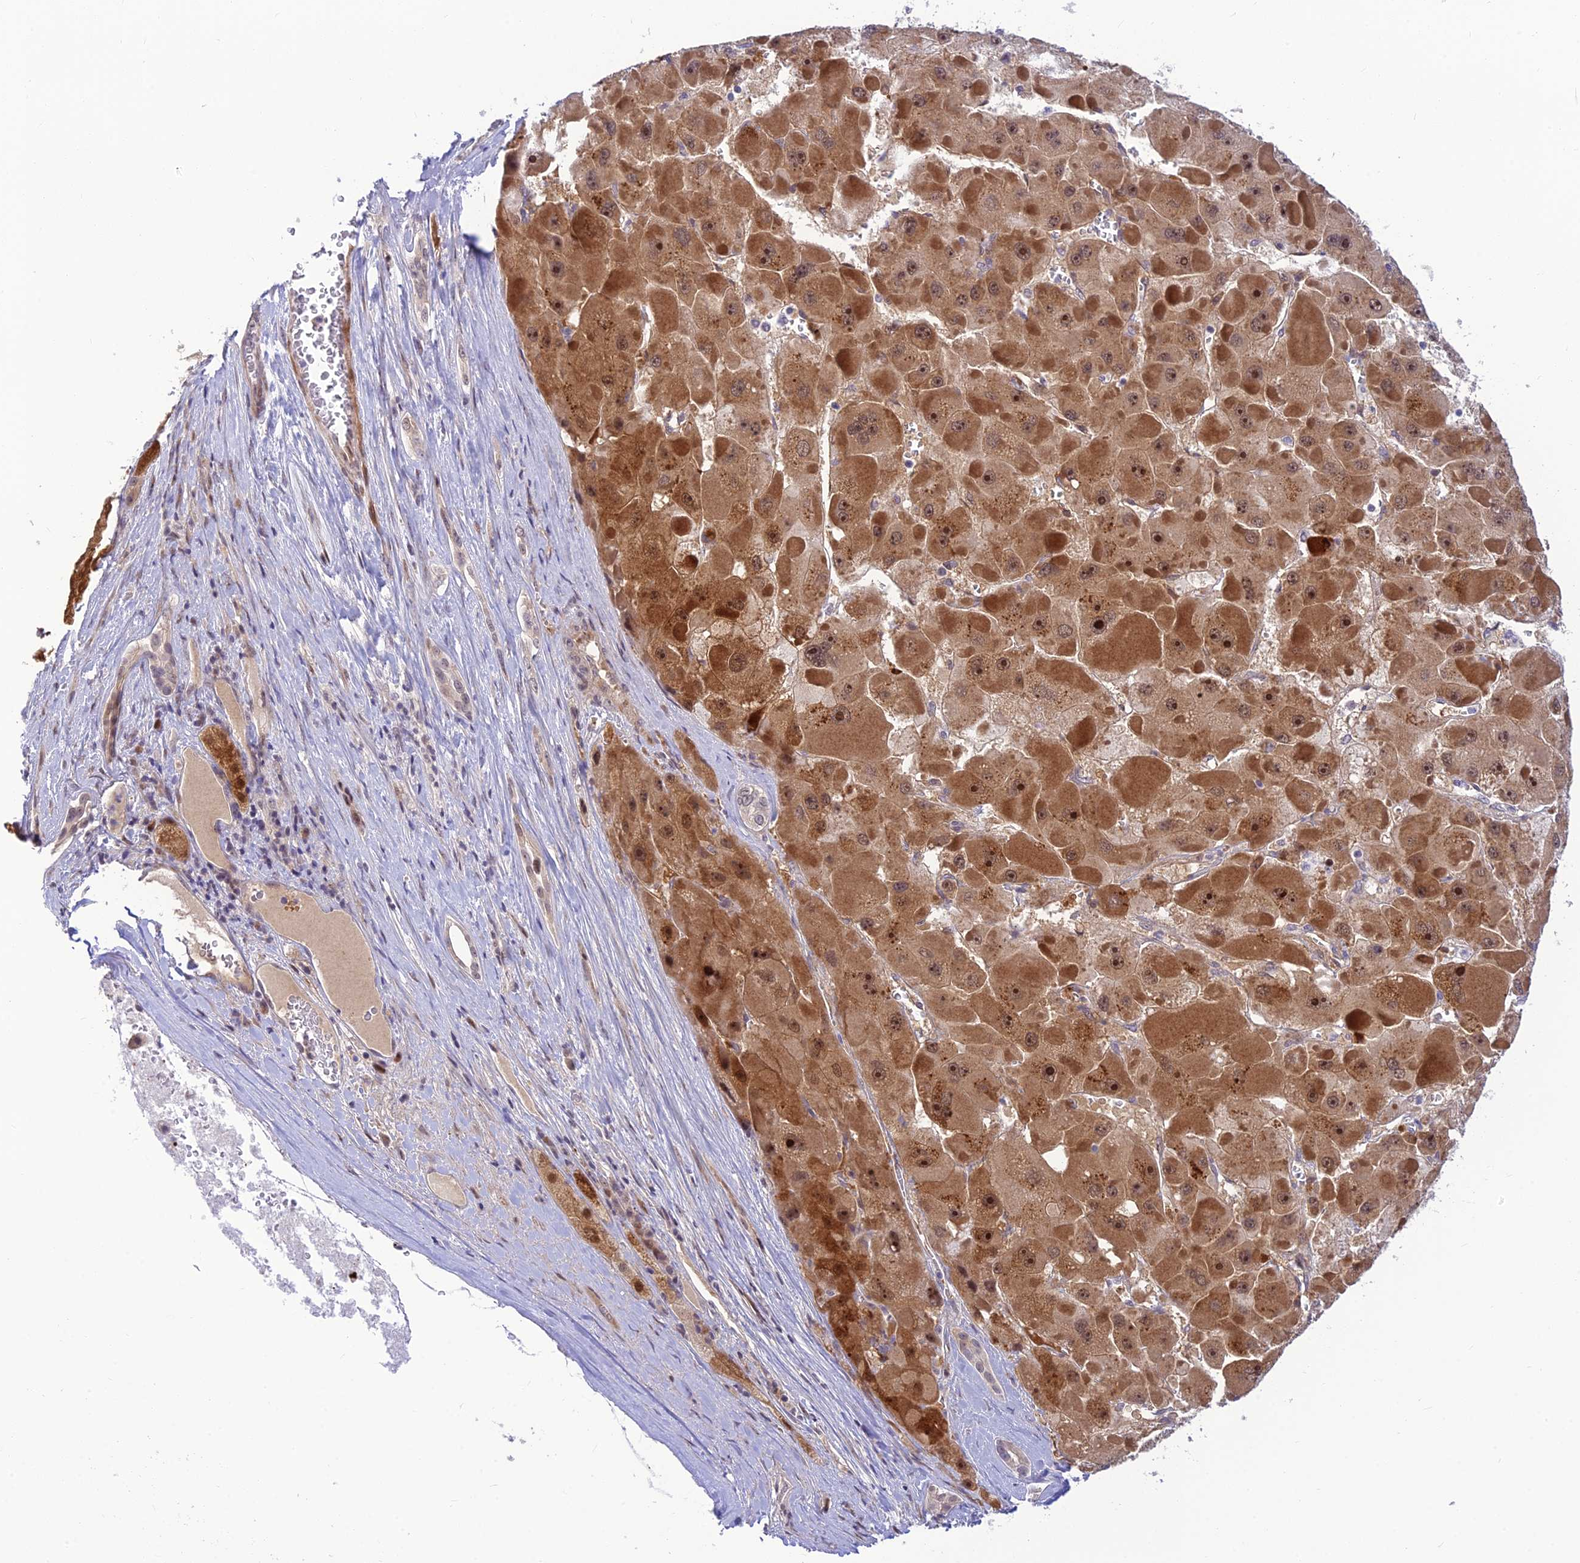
{"staining": {"intensity": "moderate", "quantity": ">75%", "location": "cytoplasmic/membranous,nuclear"}, "tissue": "liver cancer", "cell_type": "Tumor cells", "image_type": "cancer", "snomed": [{"axis": "morphology", "description": "Carcinoma, Hepatocellular, NOS"}, {"axis": "topography", "description": "Liver"}], "caption": "Human liver cancer stained with a protein marker reveals moderate staining in tumor cells.", "gene": "ASPDH", "patient": {"sex": "female", "age": 73}}